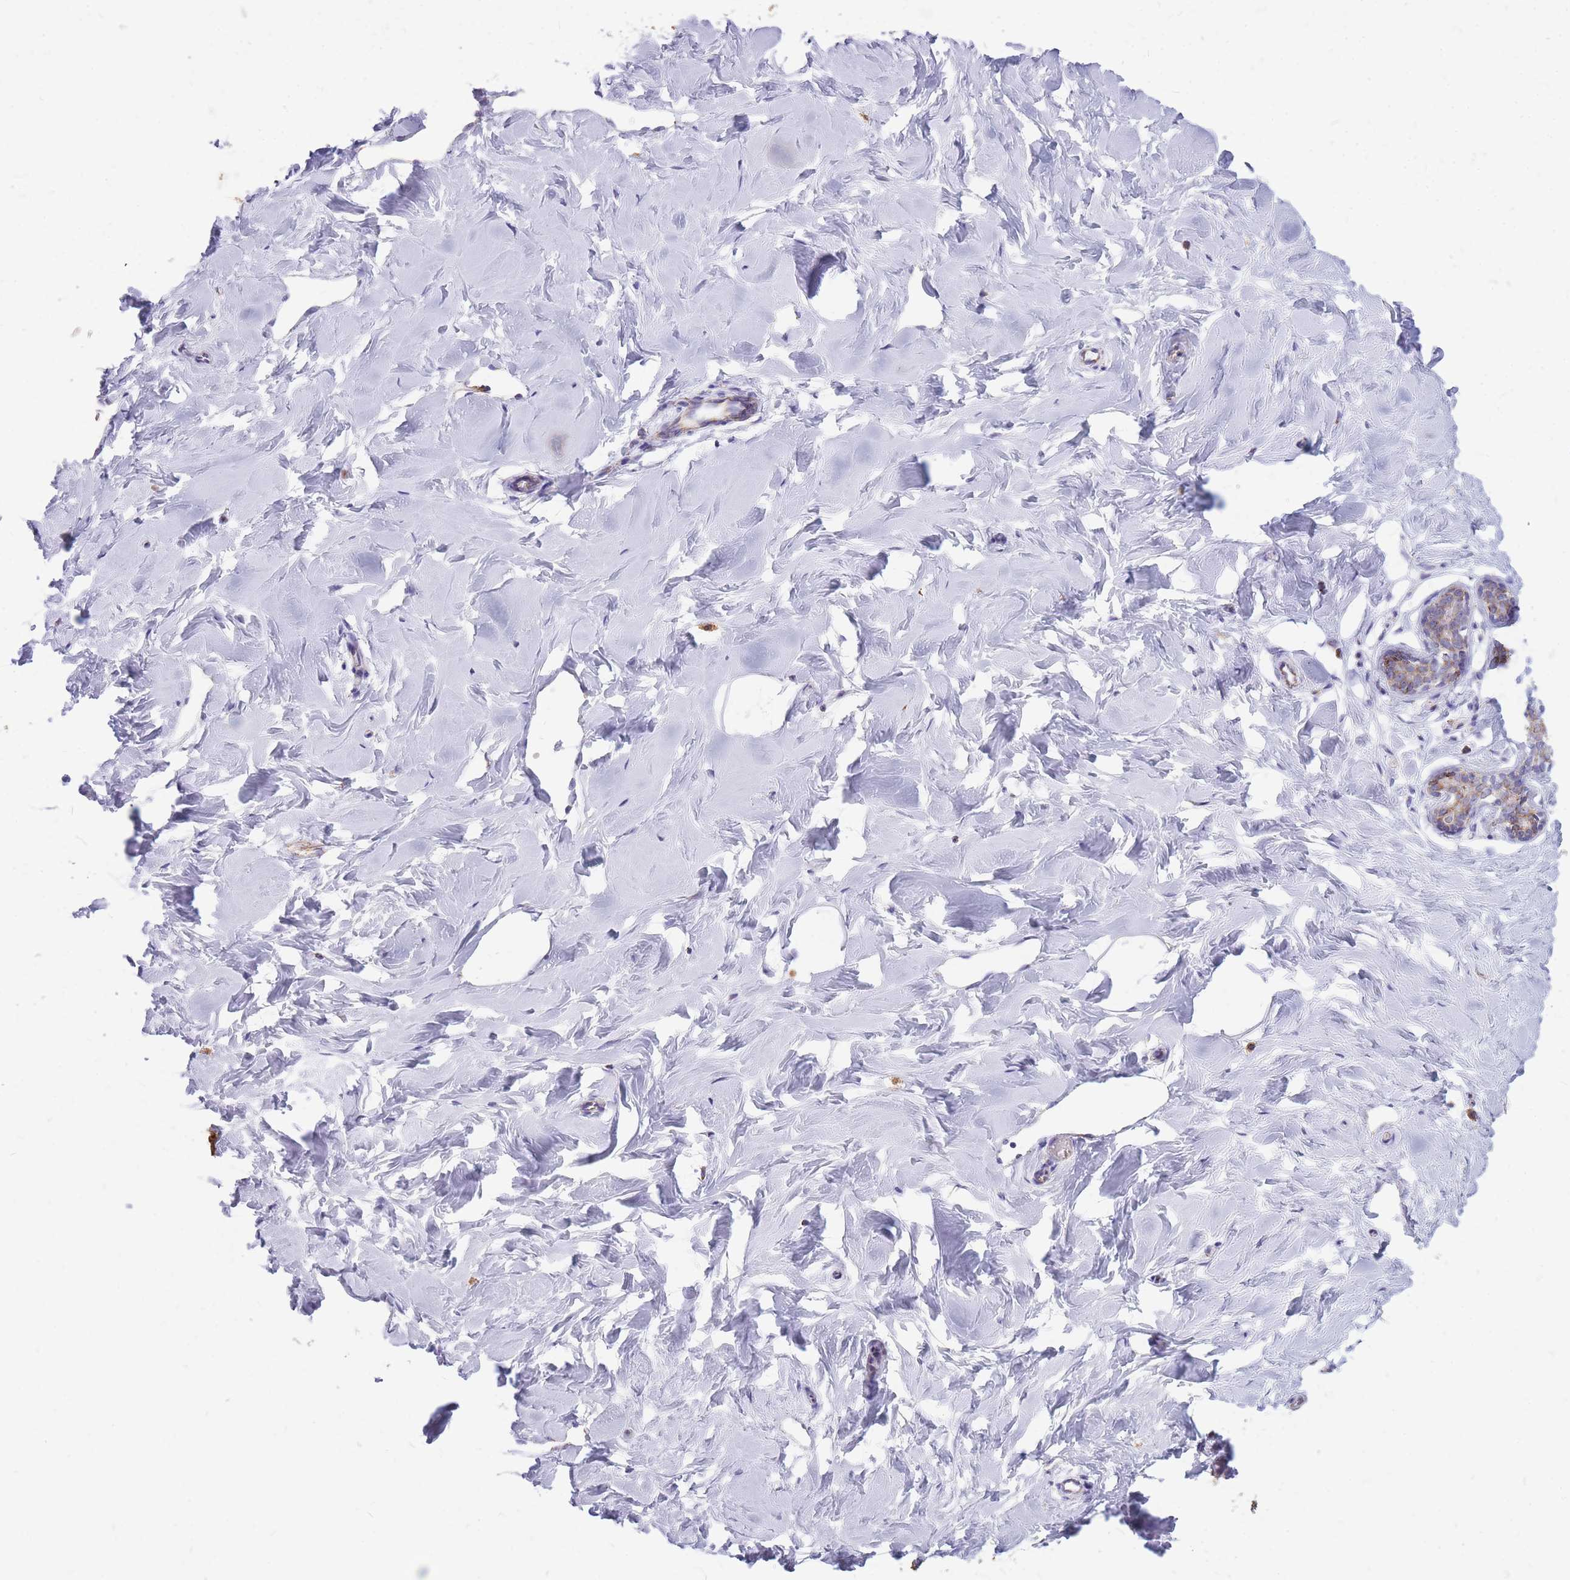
{"staining": {"intensity": "negative", "quantity": "none", "location": "none"}, "tissue": "breast", "cell_type": "Adipocytes", "image_type": "normal", "snomed": [{"axis": "morphology", "description": "Normal tissue, NOS"}, {"axis": "topography", "description": "Breast"}], "caption": "Immunohistochemistry (IHC) histopathology image of normal breast stained for a protein (brown), which exhibits no positivity in adipocytes. Nuclei are stained in blue.", "gene": "PCSK1", "patient": {"sex": "female", "age": 23}}